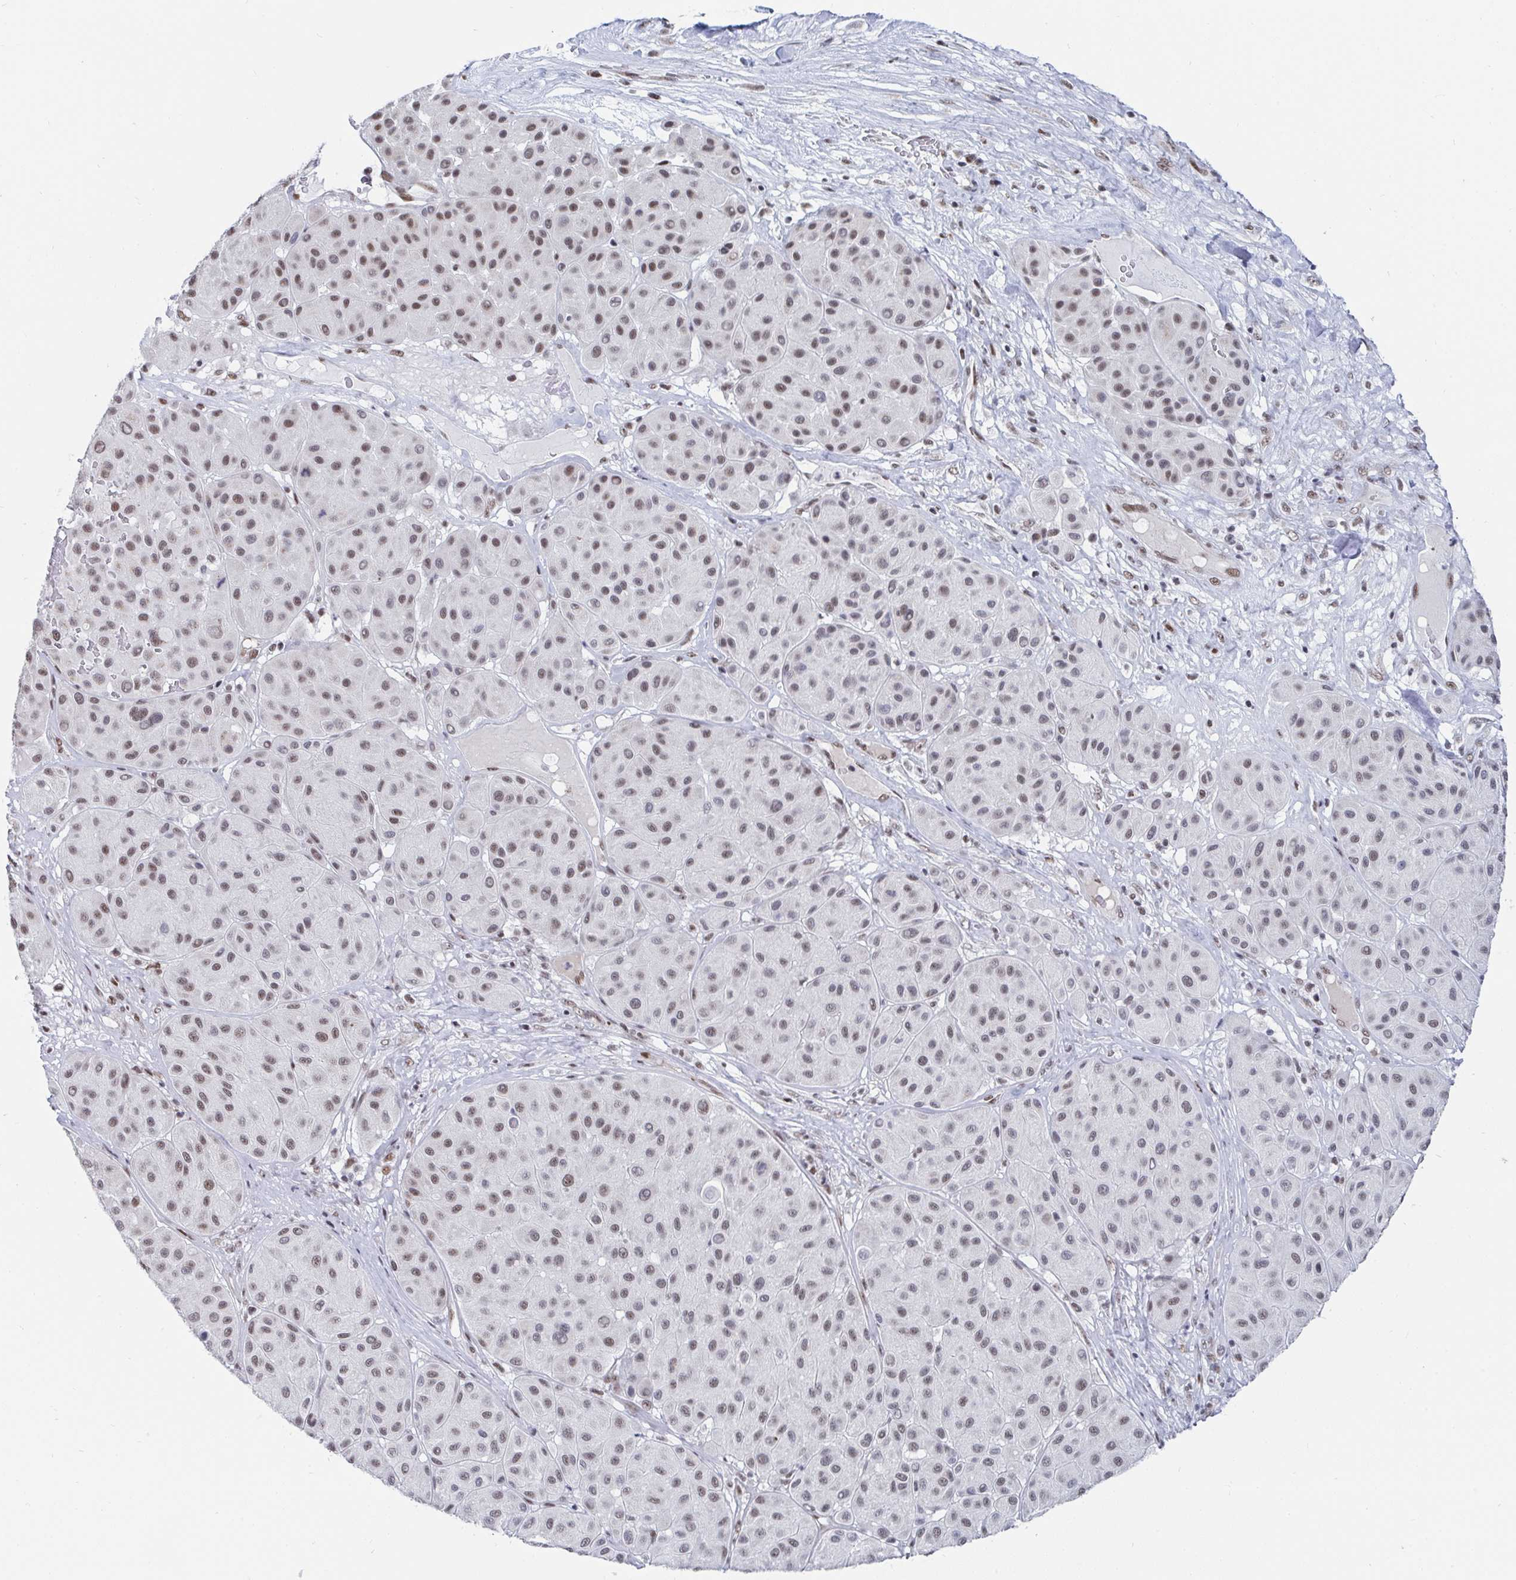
{"staining": {"intensity": "moderate", "quantity": "25%-75%", "location": "nuclear"}, "tissue": "melanoma", "cell_type": "Tumor cells", "image_type": "cancer", "snomed": [{"axis": "morphology", "description": "Malignant melanoma, Metastatic site"}, {"axis": "topography", "description": "Smooth muscle"}], "caption": "Brown immunohistochemical staining in melanoma shows moderate nuclear positivity in approximately 25%-75% of tumor cells.", "gene": "TRIP12", "patient": {"sex": "male", "age": 41}}